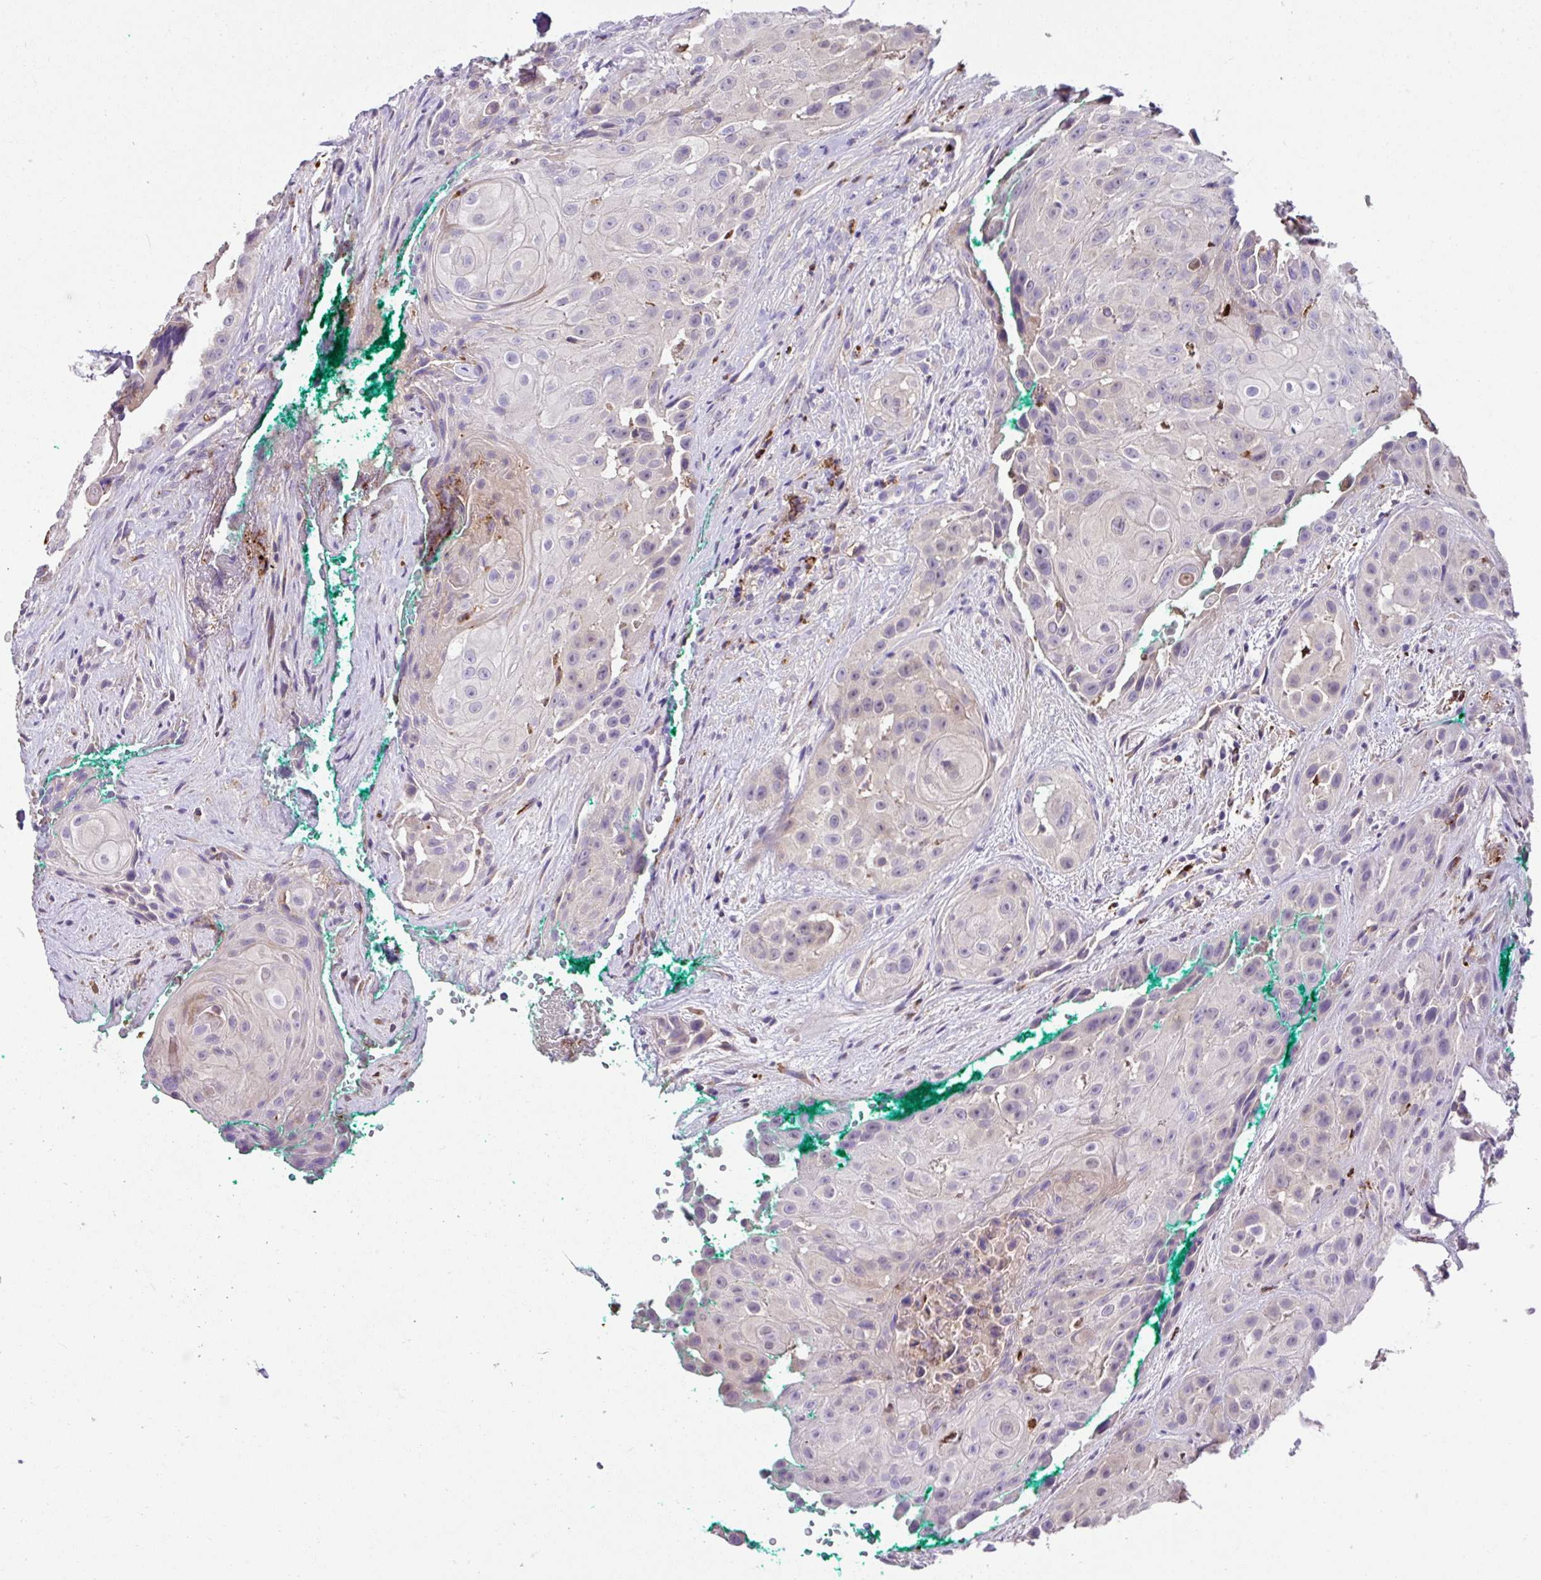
{"staining": {"intensity": "negative", "quantity": "none", "location": "none"}, "tissue": "head and neck cancer", "cell_type": "Tumor cells", "image_type": "cancer", "snomed": [{"axis": "morphology", "description": "Squamous cell carcinoma, NOS"}, {"axis": "topography", "description": "Head-Neck"}], "caption": "There is no significant staining in tumor cells of squamous cell carcinoma (head and neck).", "gene": "CRISP3", "patient": {"sex": "male", "age": 83}}